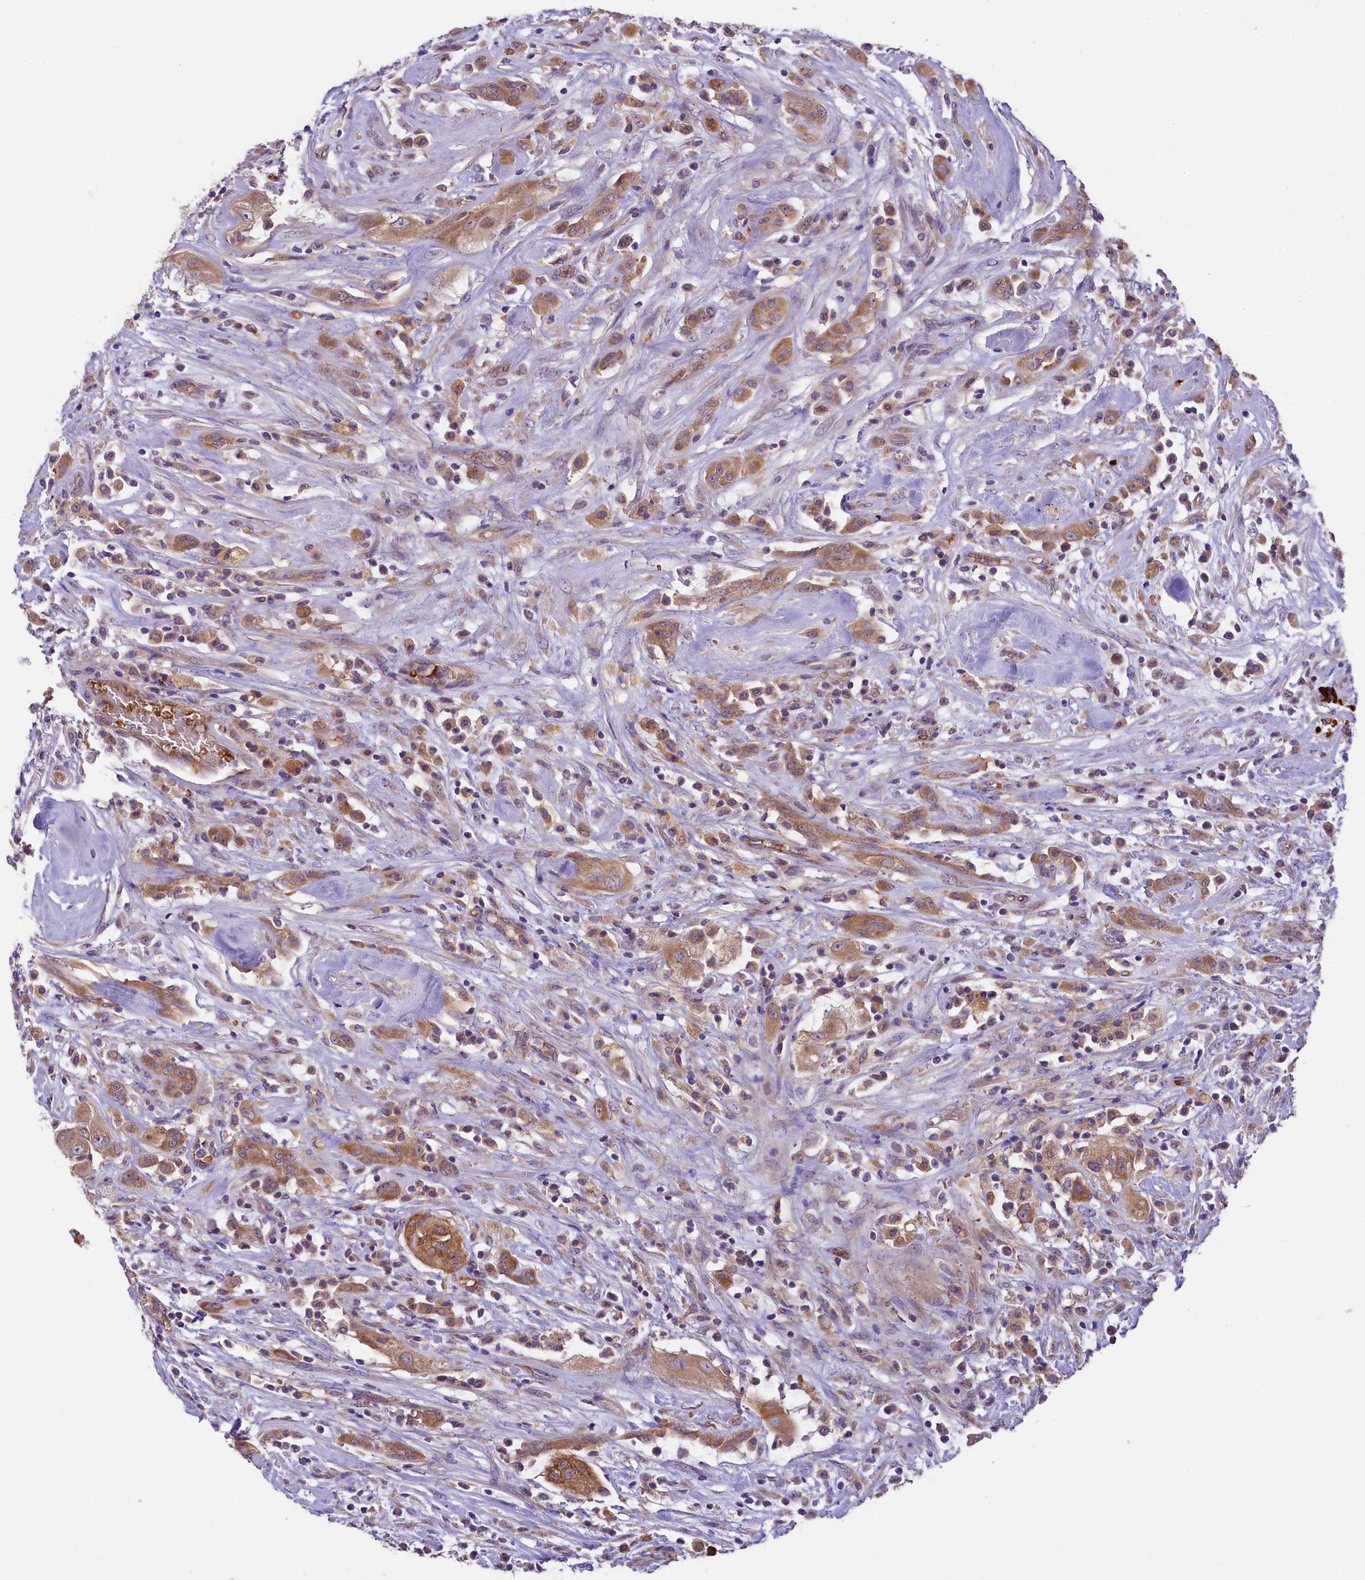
{"staining": {"intensity": "moderate", "quantity": ">75%", "location": "cytoplasmic/membranous"}, "tissue": "thyroid cancer", "cell_type": "Tumor cells", "image_type": "cancer", "snomed": [{"axis": "morphology", "description": "Papillary adenocarcinoma, NOS"}, {"axis": "topography", "description": "Thyroid gland"}], "caption": "Papillary adenocarcinoma (thyroid) stained for a protein displays moderate cytoplasmic/membranous positivity in tumor cells. (Stains: DAB in brown, nuclei in blue, Microscopy: brightfield microscopy at high magnification).", "gene": "LARP4", "patient": {"sex": "female", "age": 59}}